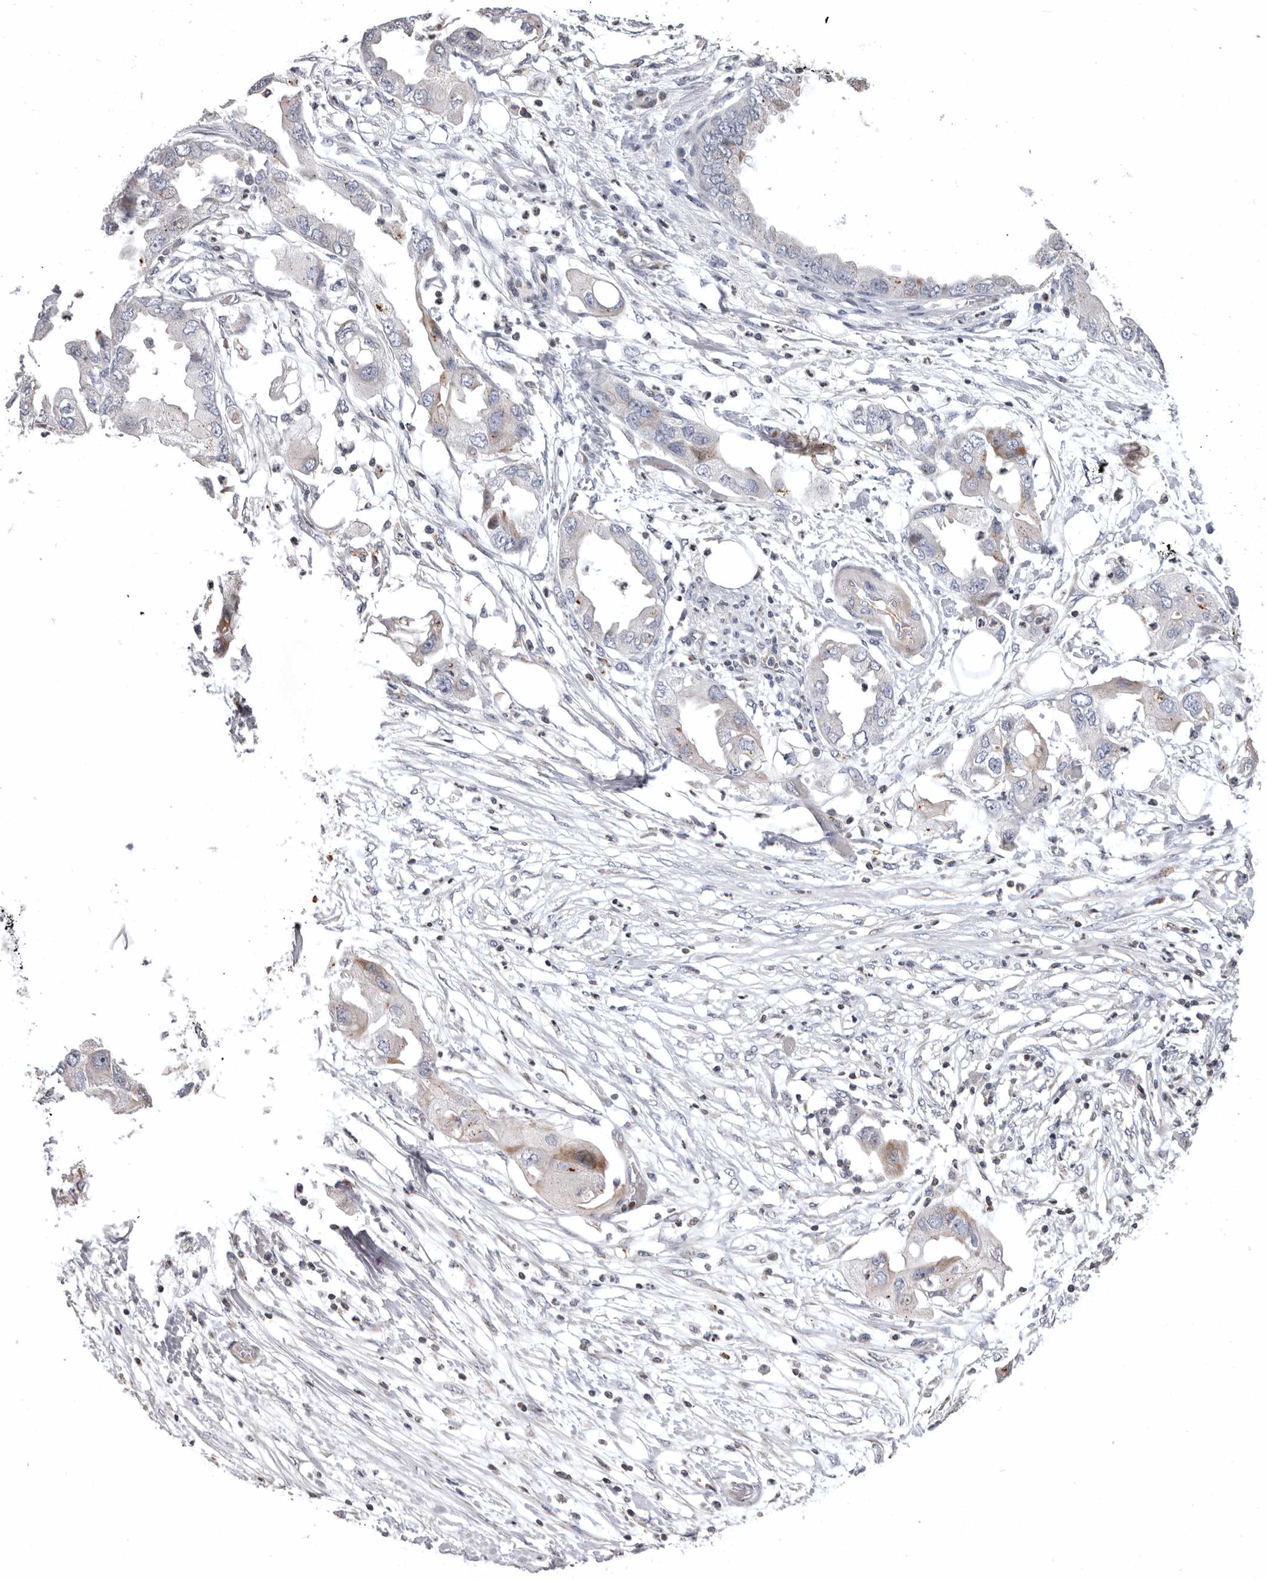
{"staining": {"intensity": "negative", "quantity": "none", "location": "none"}, "tissue": "endometrial cancer", "cell_type": "Tumor cells", "image_type": "cancer", "snomed": [{"axis": "morphology", "description": "Adenocarcinoma, NOS"}, {"axis": "morphology", "description": "Adenocarcinoma, metastatic, NOS"}, {"axis": "topography", "description": "Adipose tissue"}, {"axis": "topography", "description": "Endometrium"}], "caption": "A high-resolution image shows immunohistochemistry (IHC) staining of endometrial metastatic adenocarcinoma, which reveals no significant staining in tumor cells. (DAB immunohistochemistry (IHC) with hematoxylin counter stain).", "gene": "AZIN1", "patient": {"sex": "female", "age": 67}}